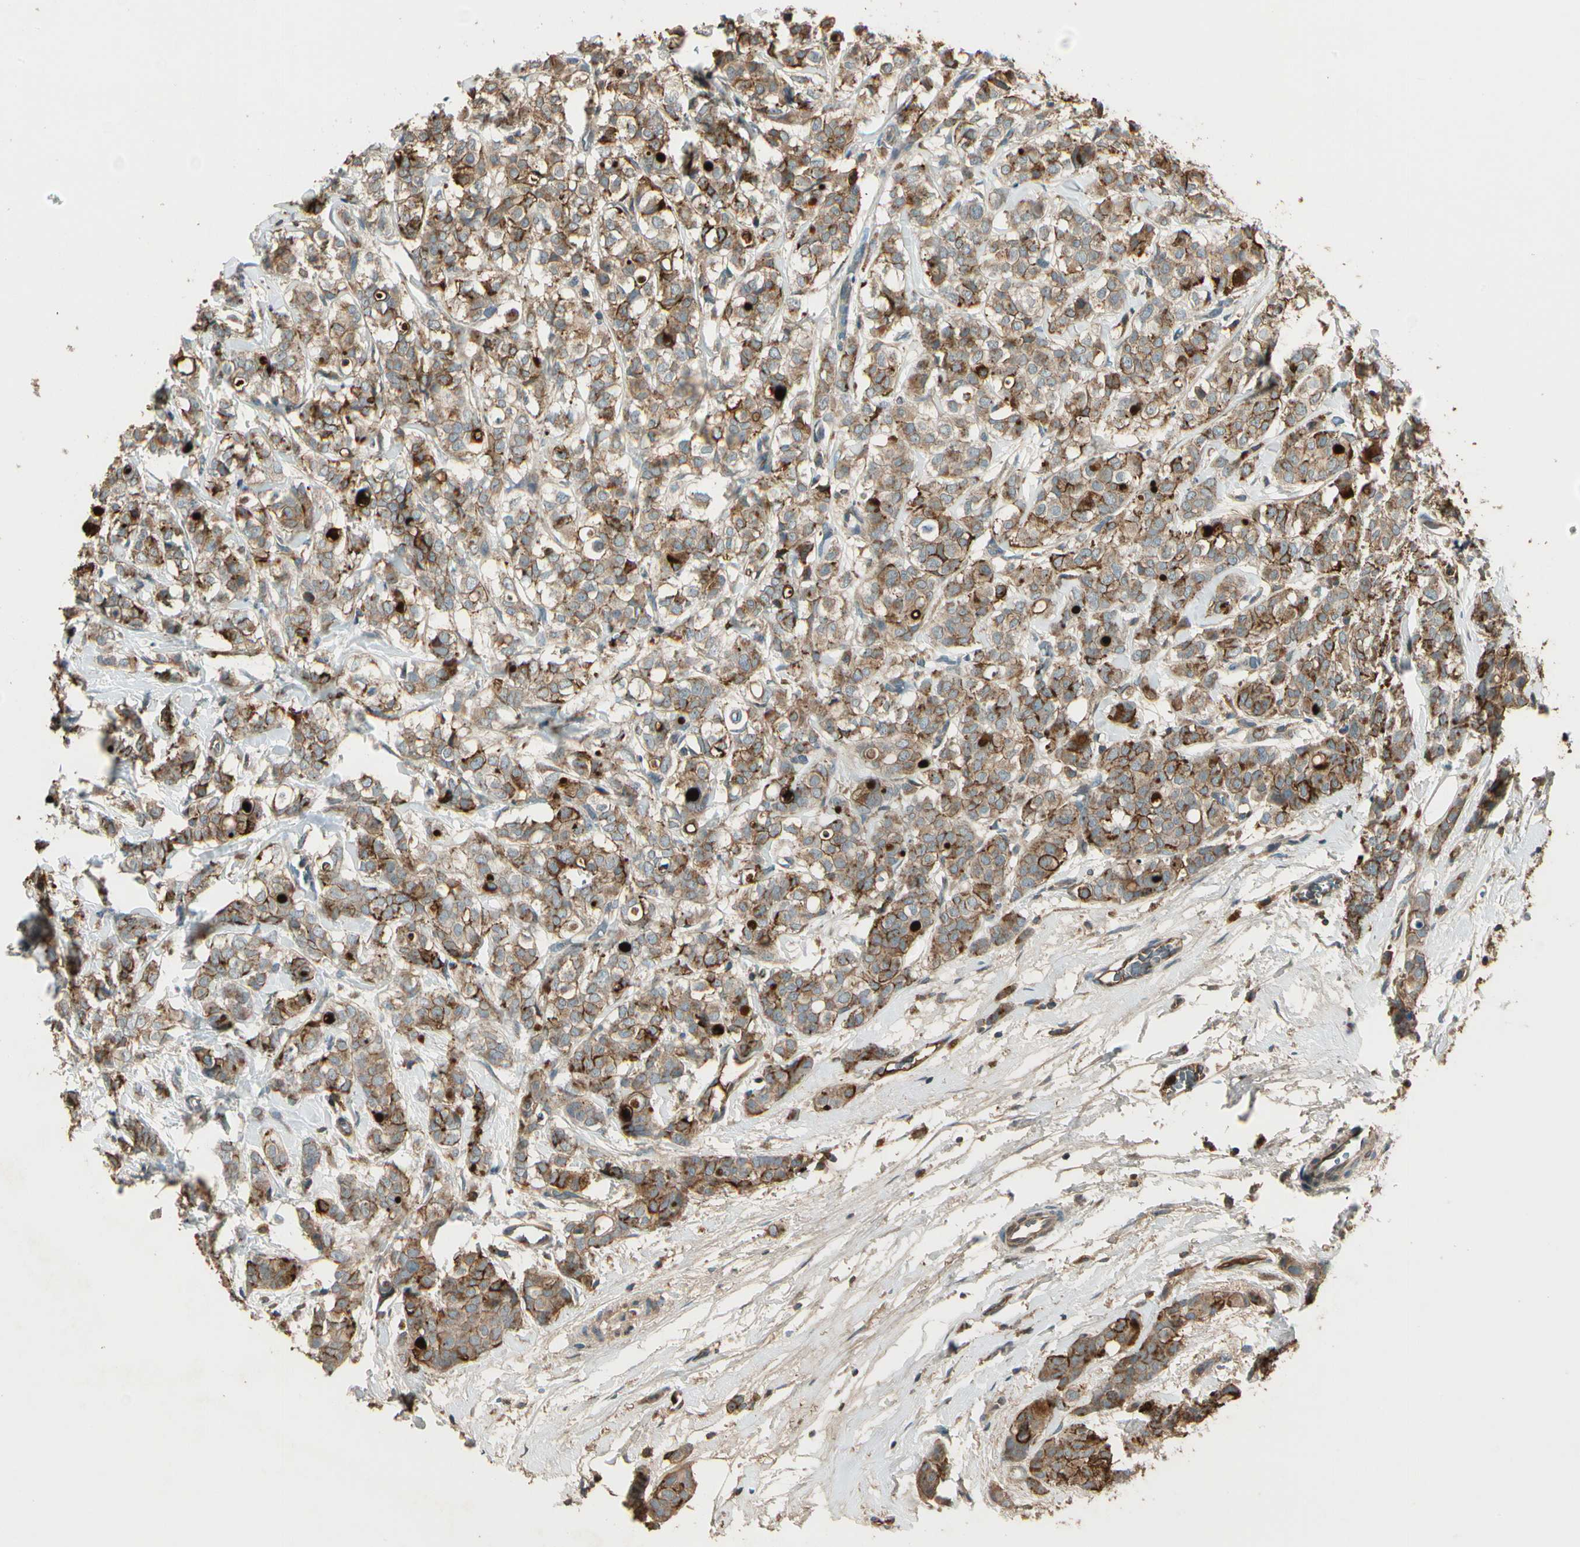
{"staining": {"intensity": "strong", "quantity": ">75%", "location": "cytoplasmic/membranous"}, "tissue": "breast cancer", "cell_type": "Tumor cells", "image_type": "cancer", "snomed": [{"axis": "morphology", "description": "Lobular carcinoma"}, {"axis": "topography", "description": "Breast"}], "caption": "Breast cancer tissue displays strong cytoplasmic/membranous positivity in about >75% of tumor cells", "gene": "STX11", "patient": {"sex": "female", "age": 60}}